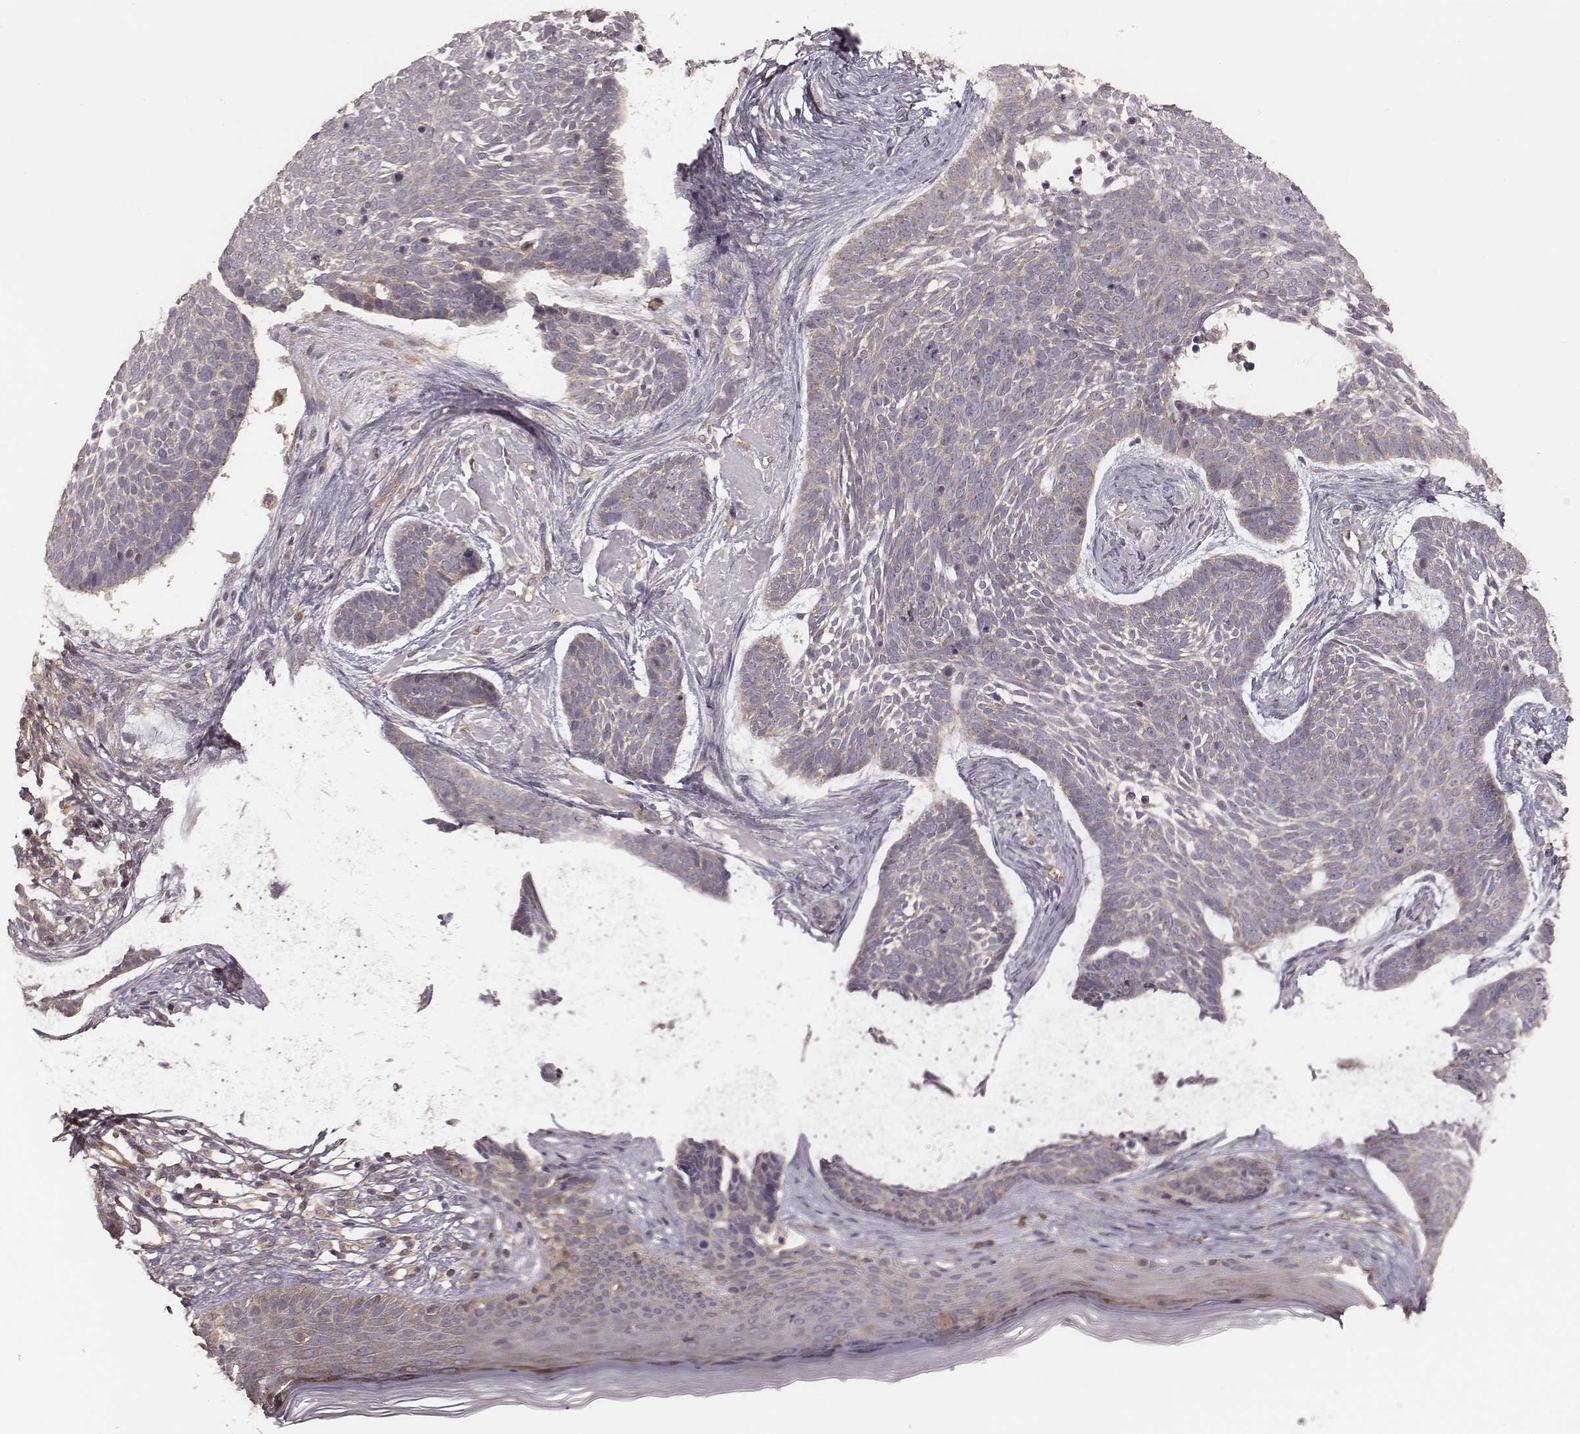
{"staining": {"intensity": "negative", "quantity": "none", "location": "none"}, "tissue": "skin cancer", "cell_type": "Tumor cells", "image_type": "cancer", "snomed": [{"axis": "morphology", "description": "Basal cell carcinoma"}, {"axis": "topography", "description": "Skin"}], "caption": "Tumor cells show no significant protein positivity in skin cancer.", "gene": "CARS1", "patient": {"sex": "male", "age": 85}}